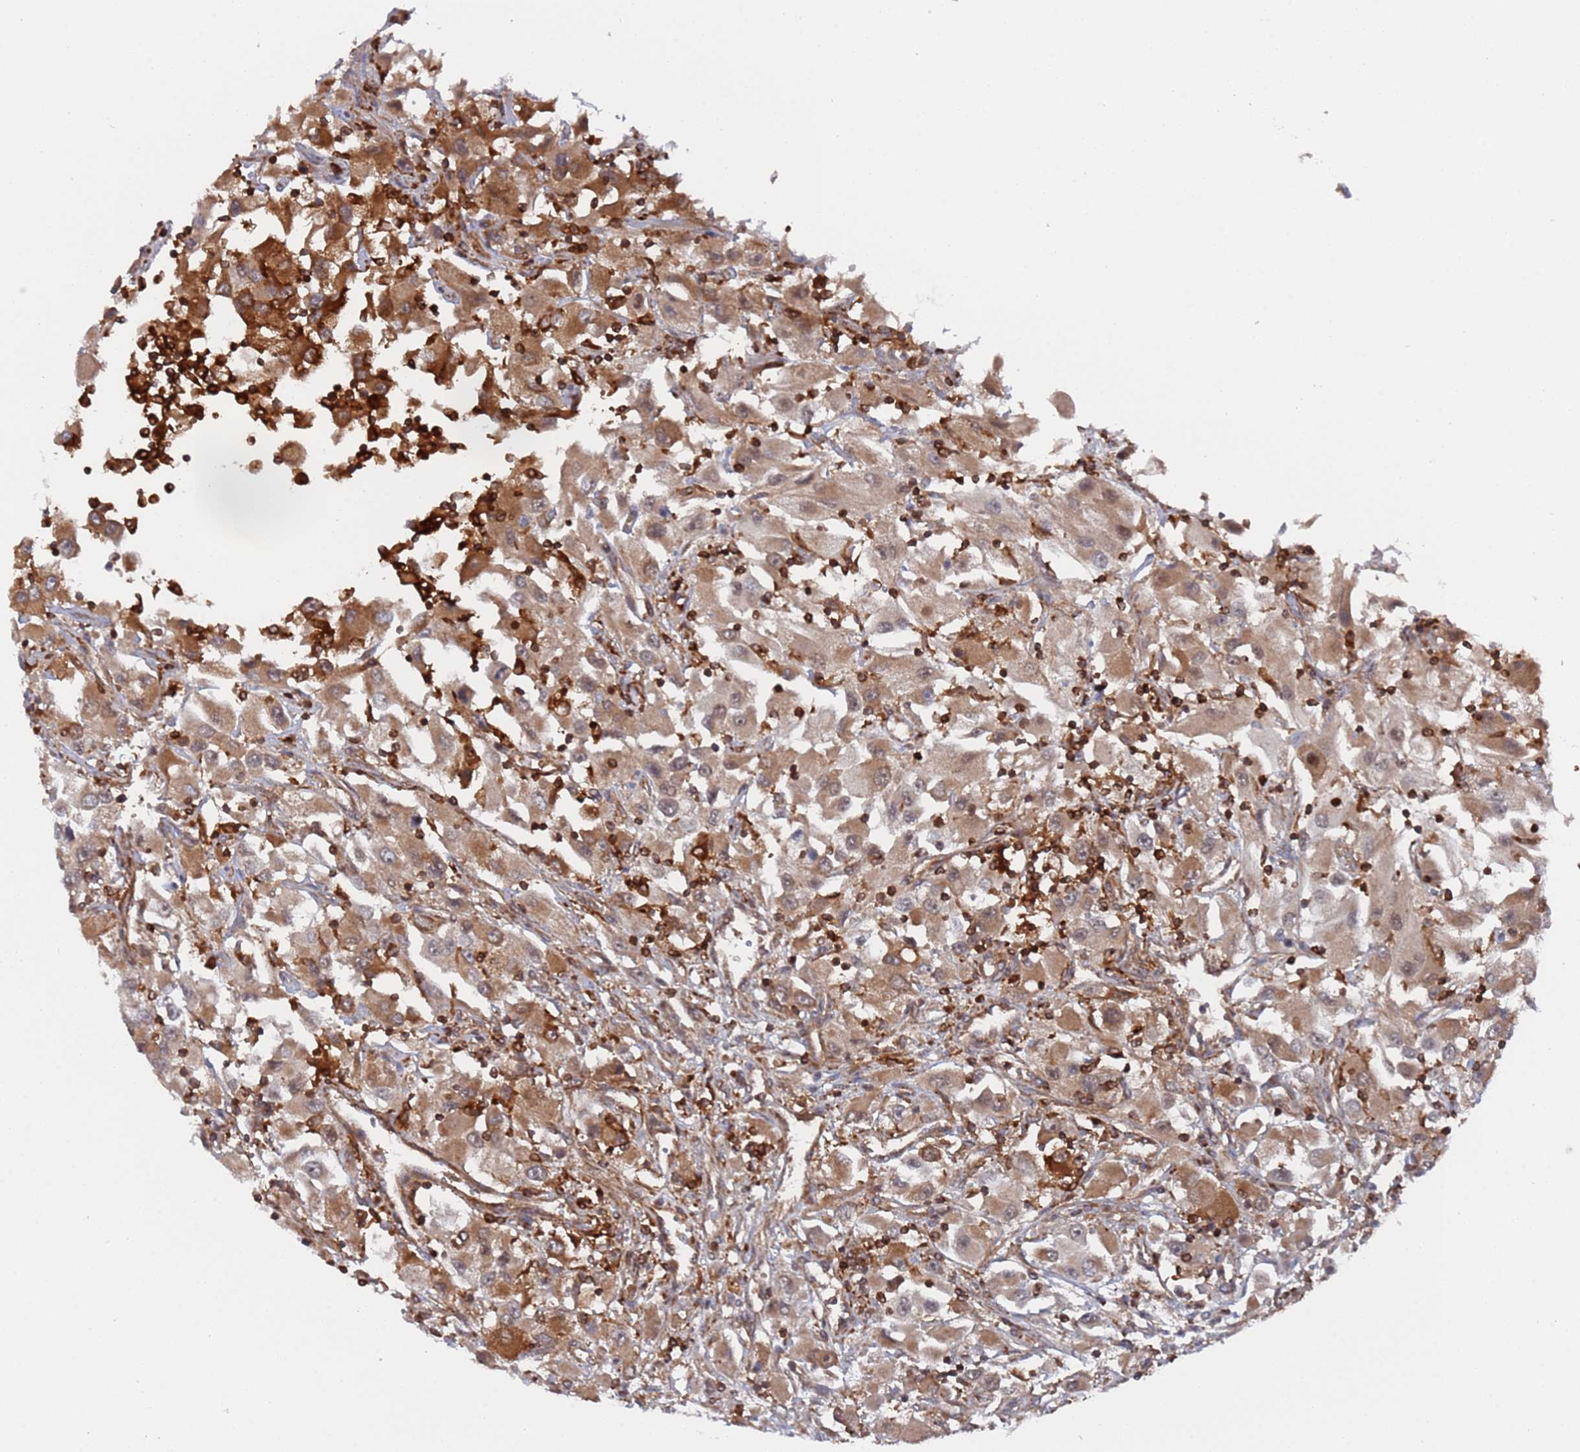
{"staining": {"intensity": "moderate", "quantity": ">75%", "location": "cytoplasmic/membranous"}, "tissue": "renal cancer", "cell_type": "Tumor cells", "image_type": "cancer", "snomed": [{"axis": "morphology", "description": "Adenocarcinoma, NOS"}, {"axis": "topography", "description": "Kidney"}], "caption": "About >75% of tumor cells in renal cancer (adenocarcinoma) display moderate cytoplasmic/membranous protein expression as visualized by brown immunohistochemical staining.", "gene": "DDX60", "patient": {"sex": "female", "age": 52}}